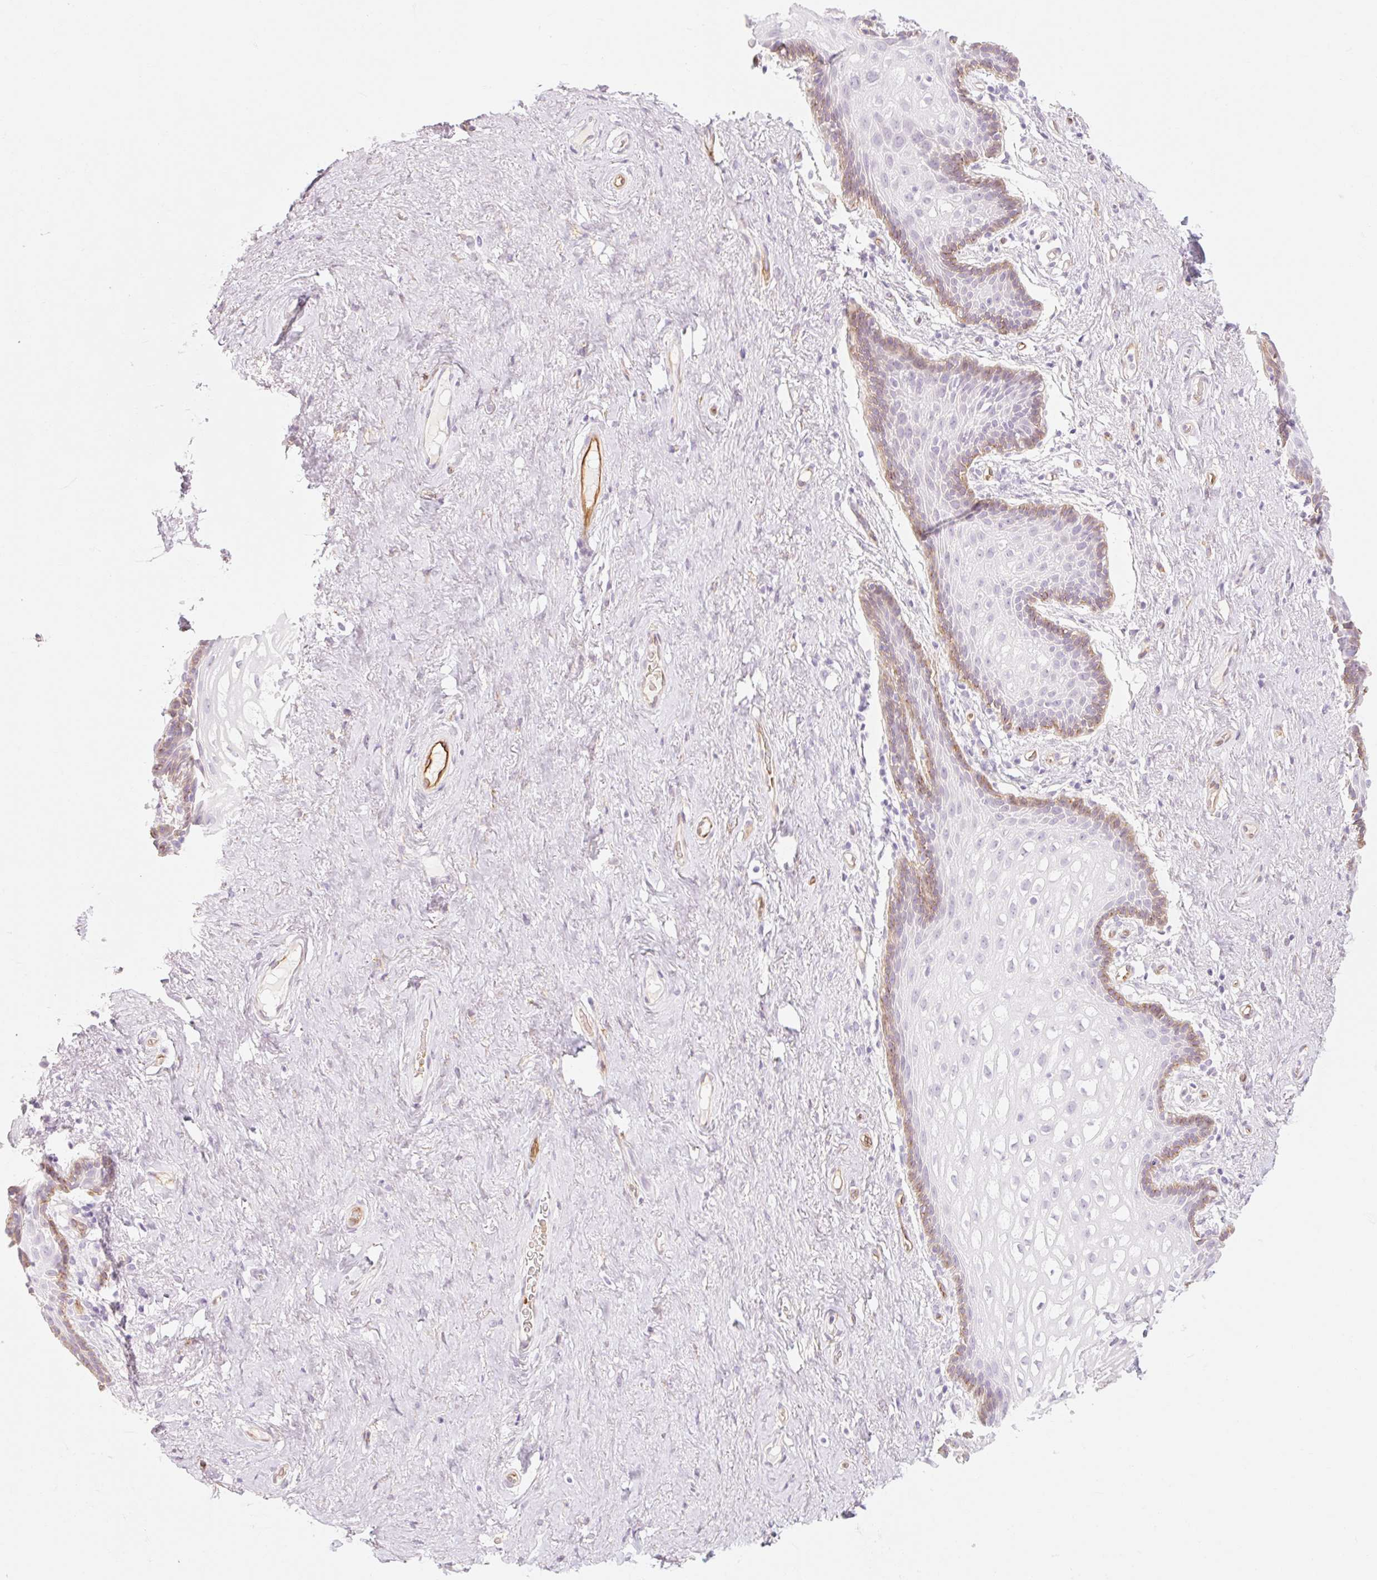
{"staining": {"intensity": "moderate", "quantity": "<25%", "location": "cytoplasmic/membranous"}, "tissue": "vagina", "cell_type": "Squamous epithelial cells", "image_type": "normal", "snomed": [{"axis": "morphology", "description": "Normal tissue, NOS"}, {"axis": "topography", "description": "Vagina"}, {"axis": "topography", "description": "Peripheral nerve tissue"}], "caption": "IHC of benign vagina displays low levels of moderate cytoplasmic/membranous expression in about <25% of squamous epithelial cells. (DAB (3,3'-diaminobenzidine) IHC, brown staining for protein, blue staining for nuclei).", "gene": "TAF1L", "patient": {"sex": "female", "age": 71}}